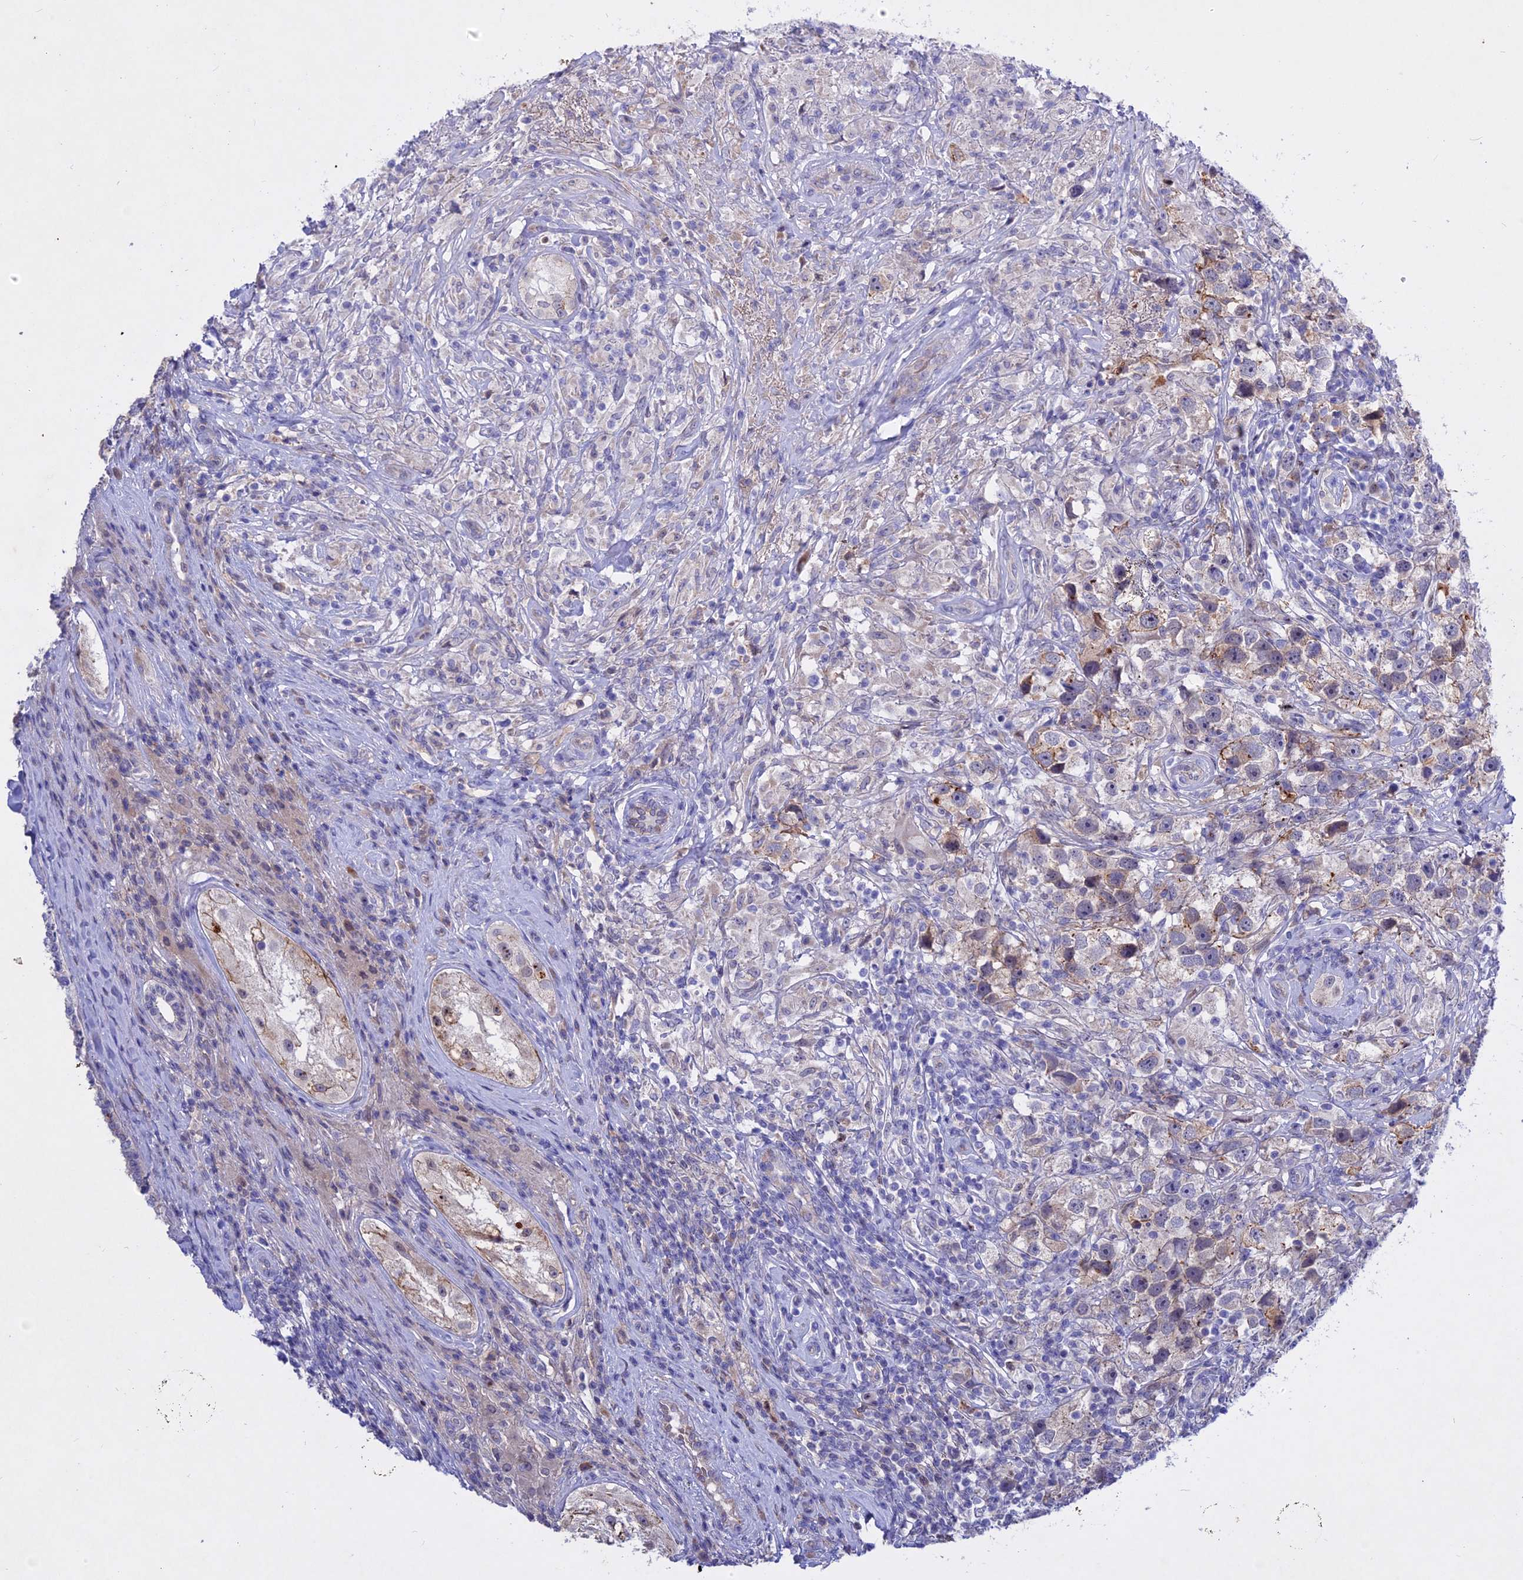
{"staining": {"intensity": "moderate", "quantity": "<25%", "location": "cytoplasmic/membranous"}, "tissue": "testis cancer", "cell_type": "Tumor cells", "image_type": "cancer", "snomed": [{"axis": "morphology", "description": "Seminoma, NOS"}, {"axis": "topography", "description": "Testis"}], "caption": "This is an image of immunohistochemistry staining of testis cancer (seminoma), which shows moderate expression in the cytoplasmic/membranous of tumor cells.", "gene": "GK5", "patient": {"sex": "male", "age": 49}}